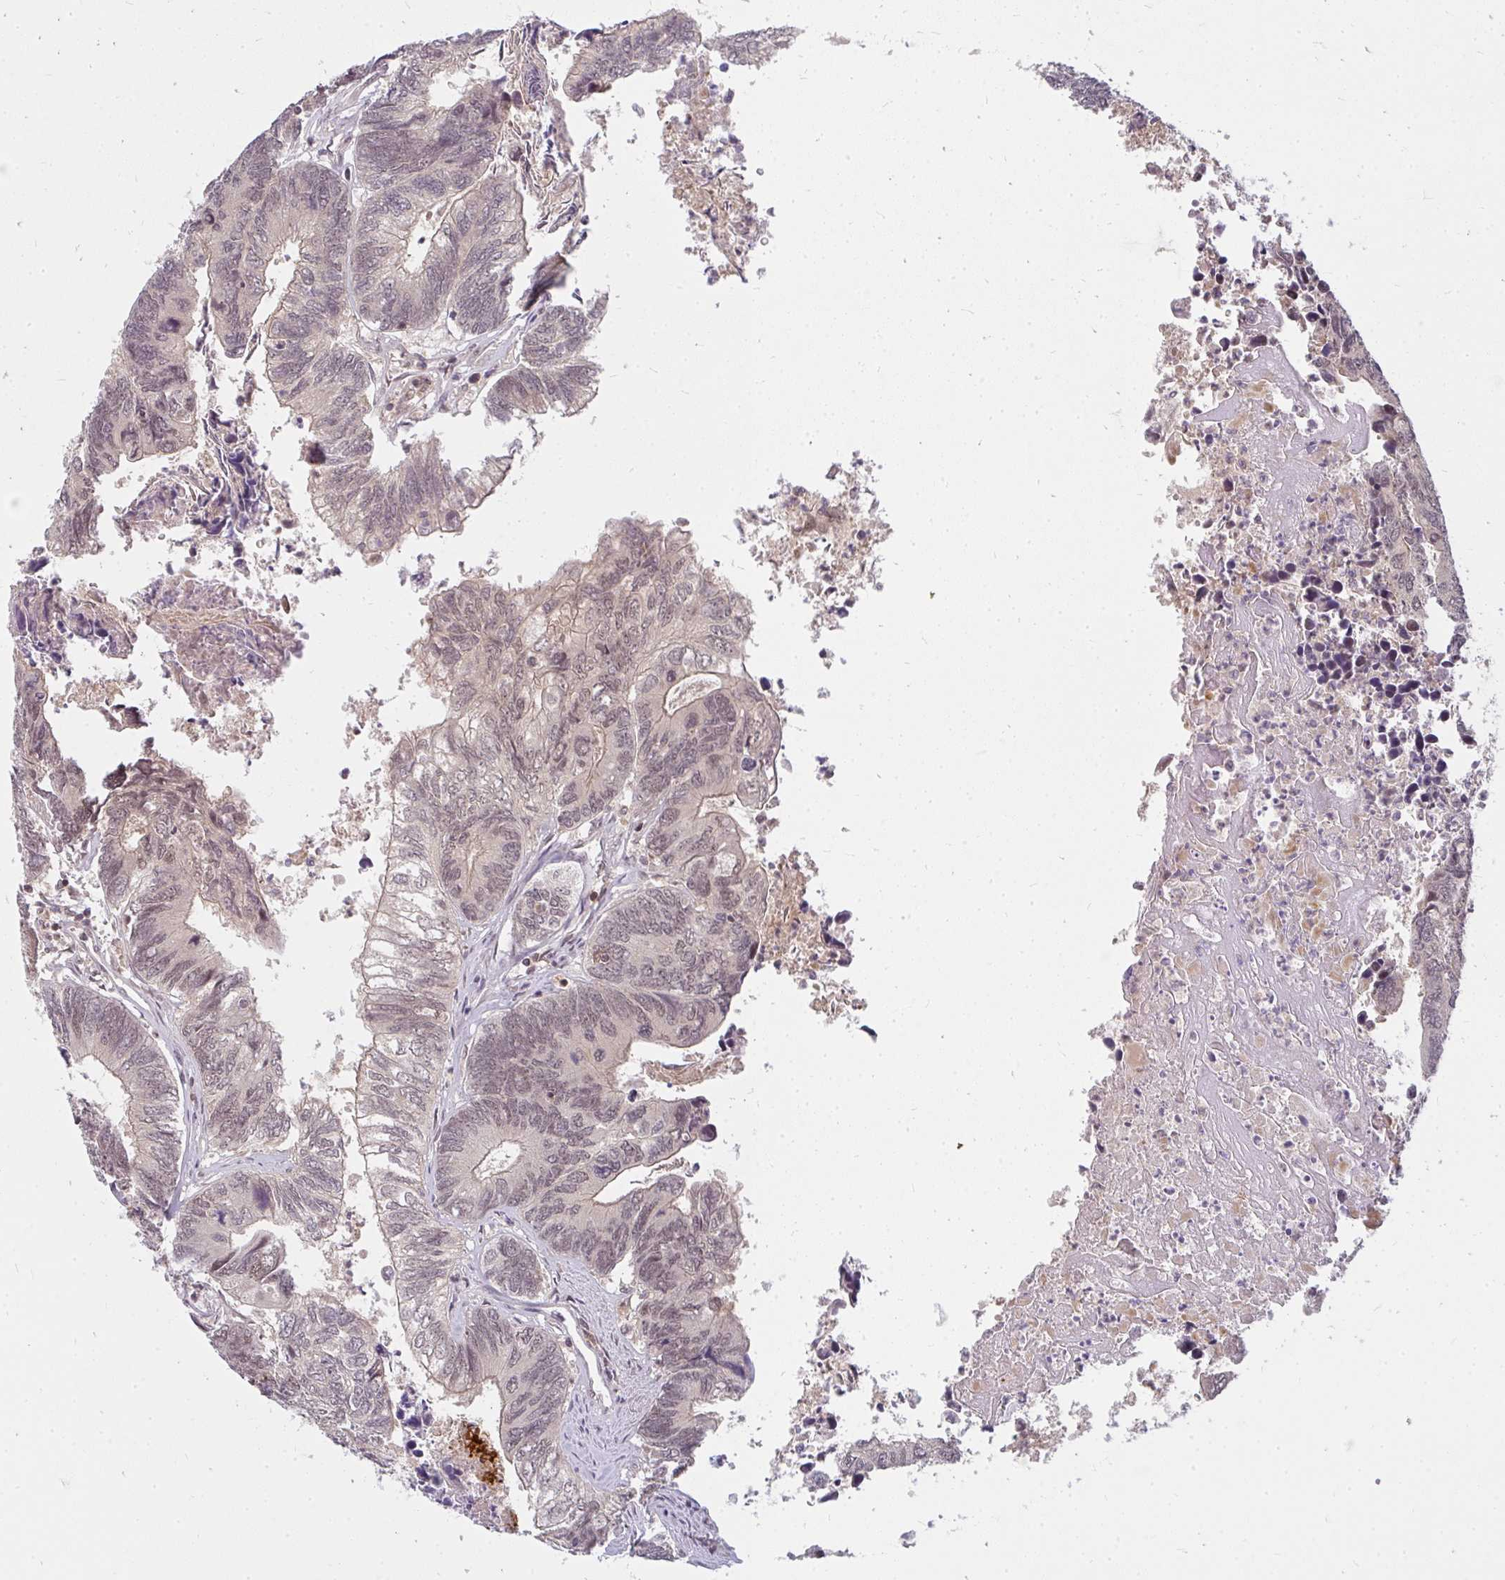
{"staining": {"intensity": "moderate", "quantity": "25%-75%", "location": "nuclear"}, "tissue": "colorectal cancer", "cell_type": "Tumor cells", "image_type": "cancer", "snomed": [{"axis": "morphology", "description": "Adenocarcinoma, NOS"}, {"axis": "topography", "description": "Colon"}], "caption": "High-magnification brightfield microscopy of colorectal adenocarcinoma stained with DAB (3,3'-diaminobenzidine) (brown) and counterstained with hematoxylin (blue). tumor cells exhibit moderate nuclear positivity is identified in about25%-75% of cells. The staining is performed using DAB (3,3'-diaminobenzidine) brown chromogen to label protein expression. The nuclei are counter-stained blue using hematoxylin.", "gene": "GTF3C6", "patient": {"sex": "female", "age": 67}}